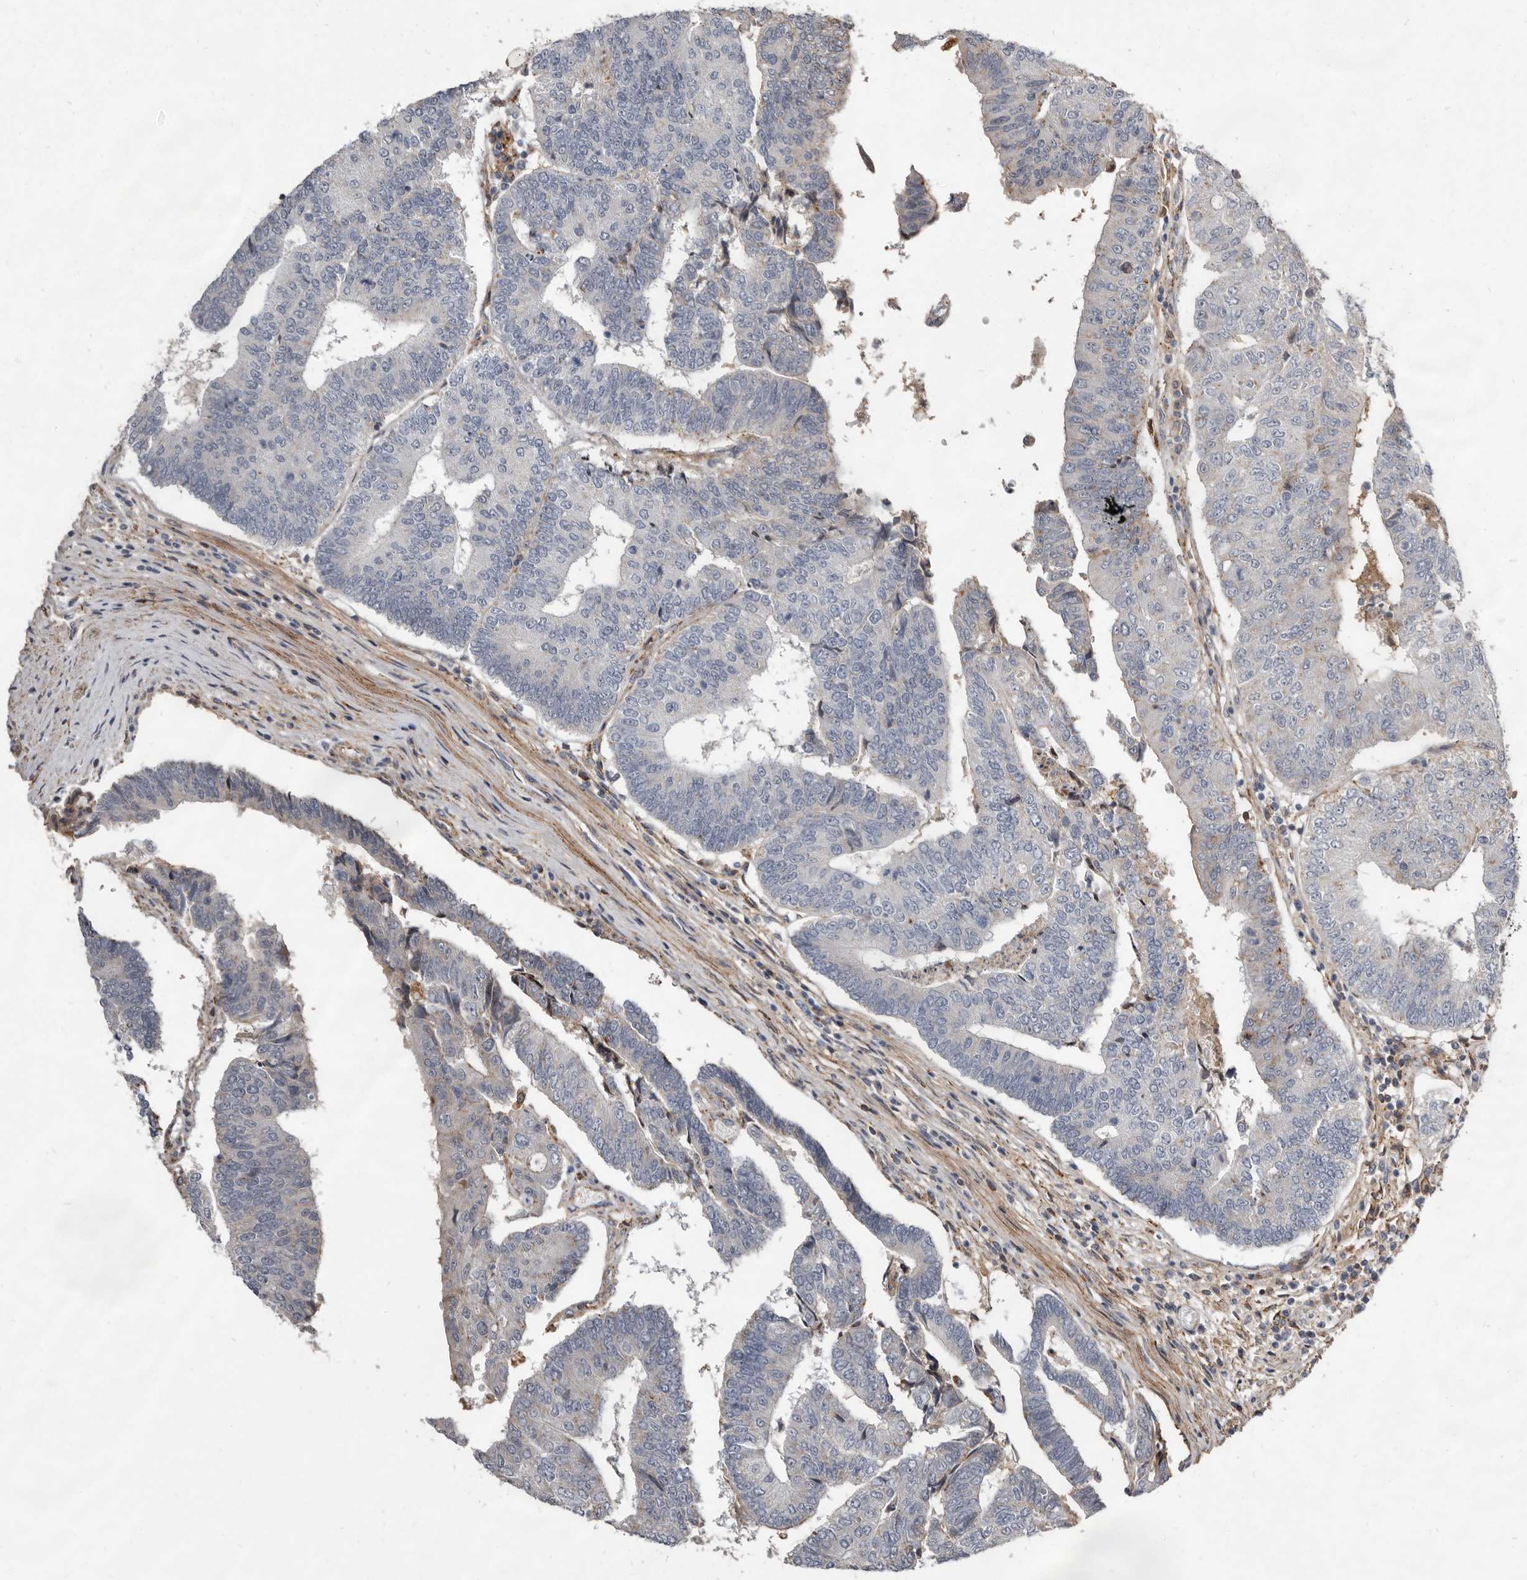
{"staining": {"intensity": "negative", "quantity": "none", "location": "none"}, "tissue": "colorectal cancer", "cell_type": "Tumor cells", "image_type": "cancer", "snomed": [{"axis": "morphology", "description": "Adenocarcinoma, NOS"}, {"axis": "topography", "description": "Colon"}], "caption": "IHC photomicrograph of colorectal cancer (adenocarcinoma) stained for a protein (brown), which exhibits no staining in tumor cells.", "gene": "KIF26B", "patient": {"sex": "female", "age": 67}}